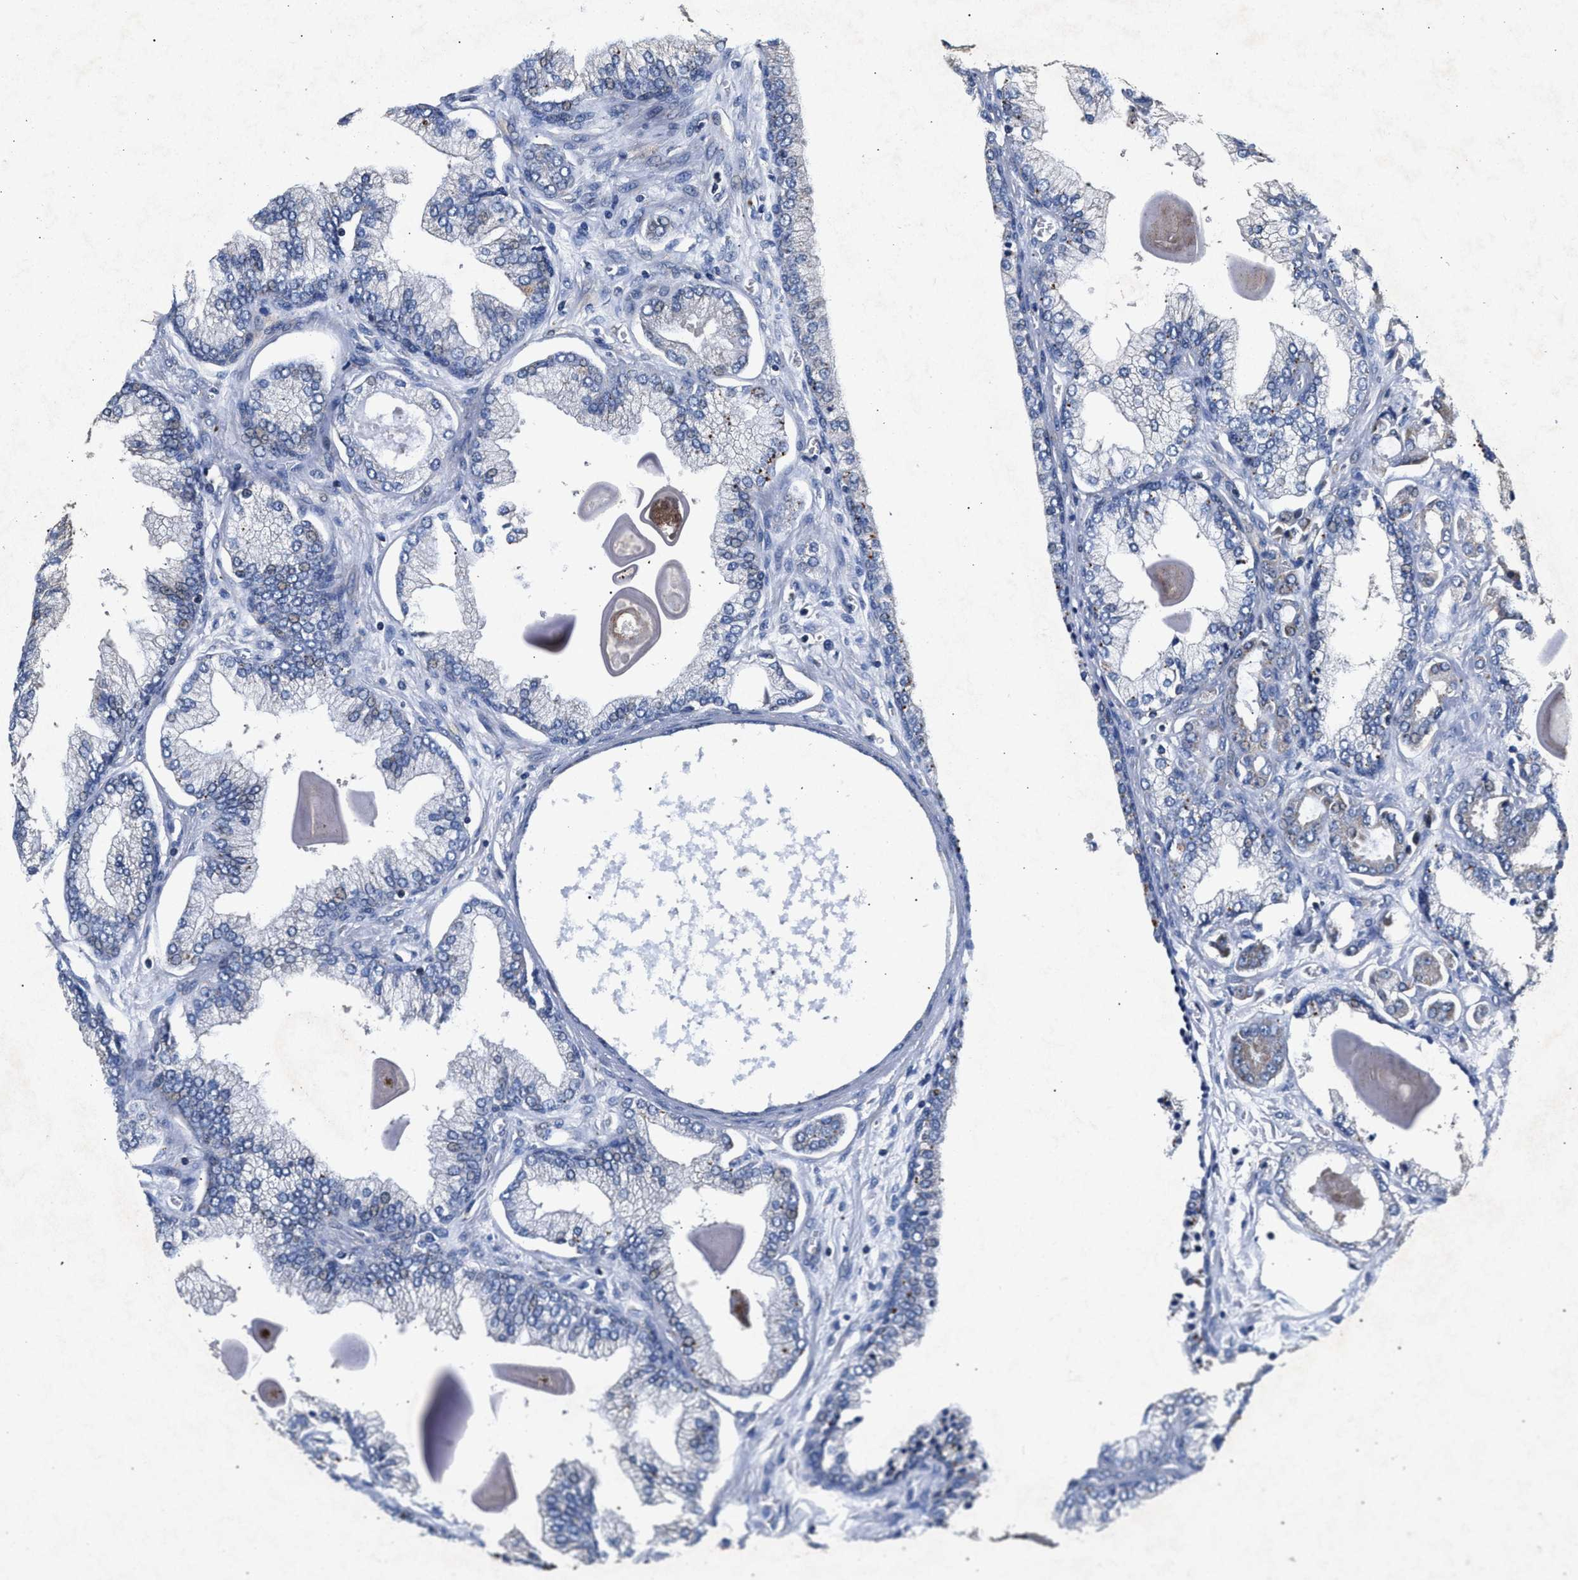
{"staining": {"intensity": "weak", "quantity": "<25%", "location": "cytoplasmic/membranous"}, "tissue": "prostate cancer", "cell_type": "Tumor cells", "image_type": "cancer", "snomed": [{"axis": "morphology", "description": "Adenocarcinoma, Low grade"}, {"axis": "topography", "description": "Prostate"}], "caption": "The histopathology image displays no staining of tumor cells in low-grade adenocarcinoma (prostate). Nuclei are stained in blue.", "gene": "NFKB2", "patient": {"sex": "male", "age": 59}}